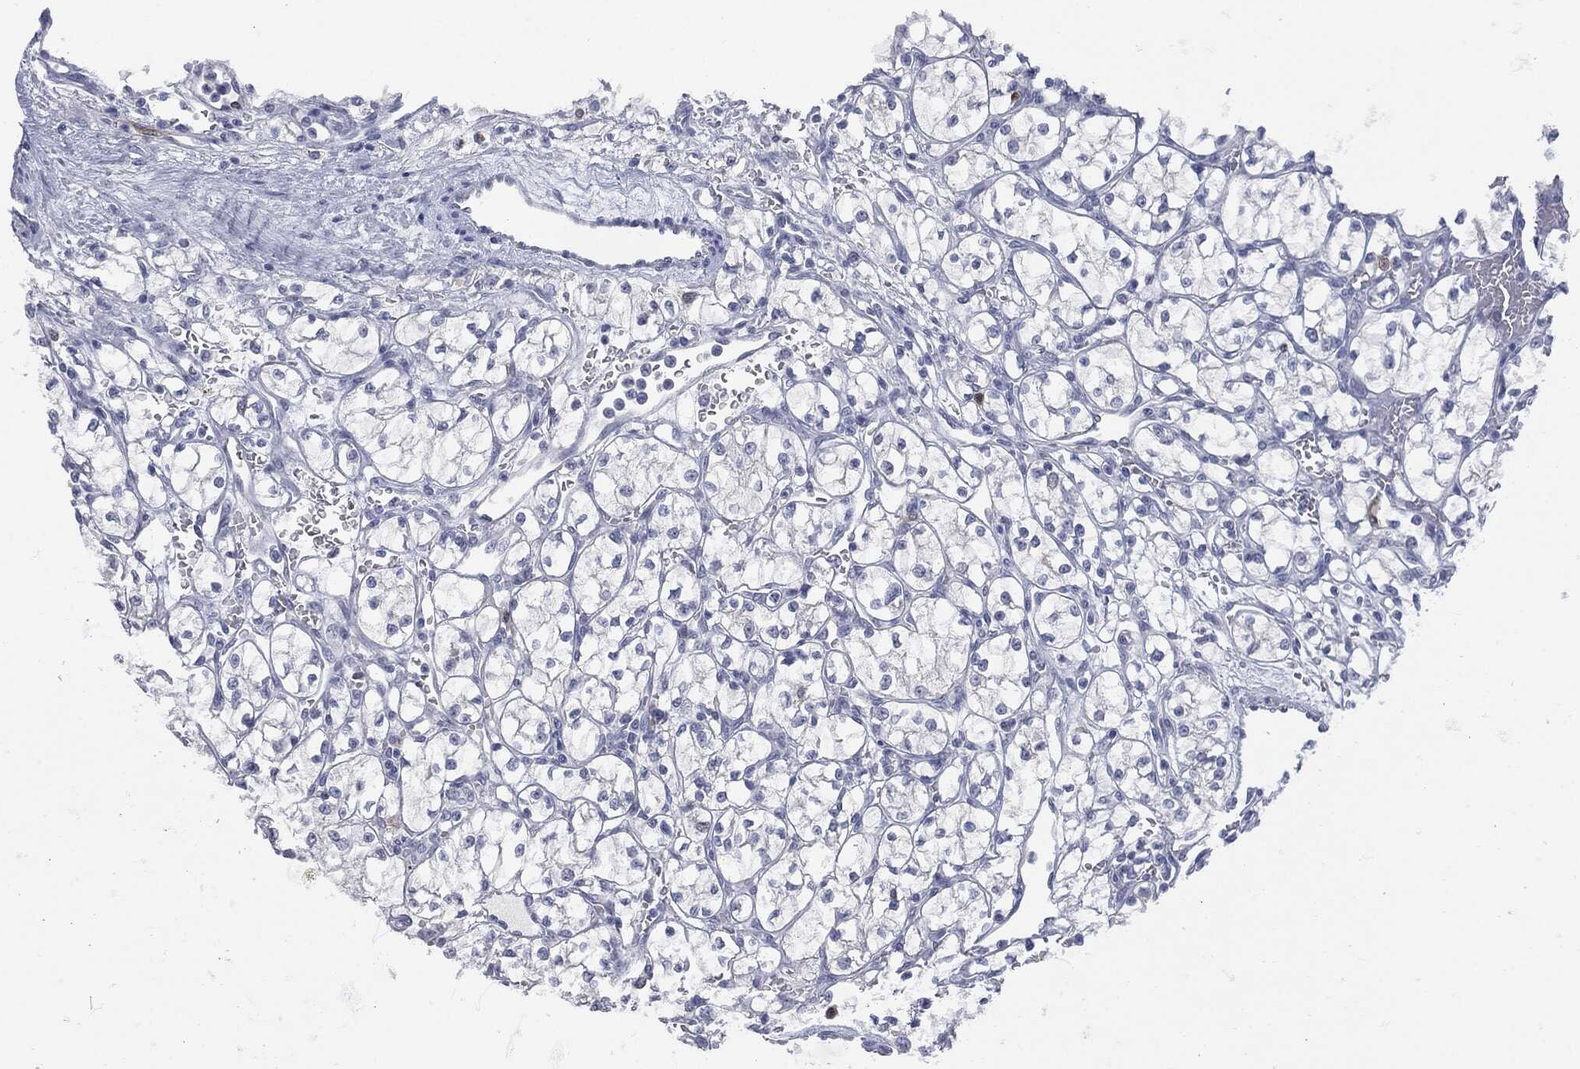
{"staining": {"intensity": "negative", "quantity": "none", "location": "none"}, "tissue": "renal cancer", "cell_type": "Tumor cells", "image_type": "cancer", "snomed": [{"axis": "morphology", "description": "Adenocarcinoma, NOS"}, {"axis": "topography", "description": "Kidney"}], "caption": "This is an immunohistochemistry (IHC) micrograph of renal adenocarcinoma. There is no expression in tumor cells.", "gene": "UBE2C", "patient": {"sex": "female", "age": 64}}